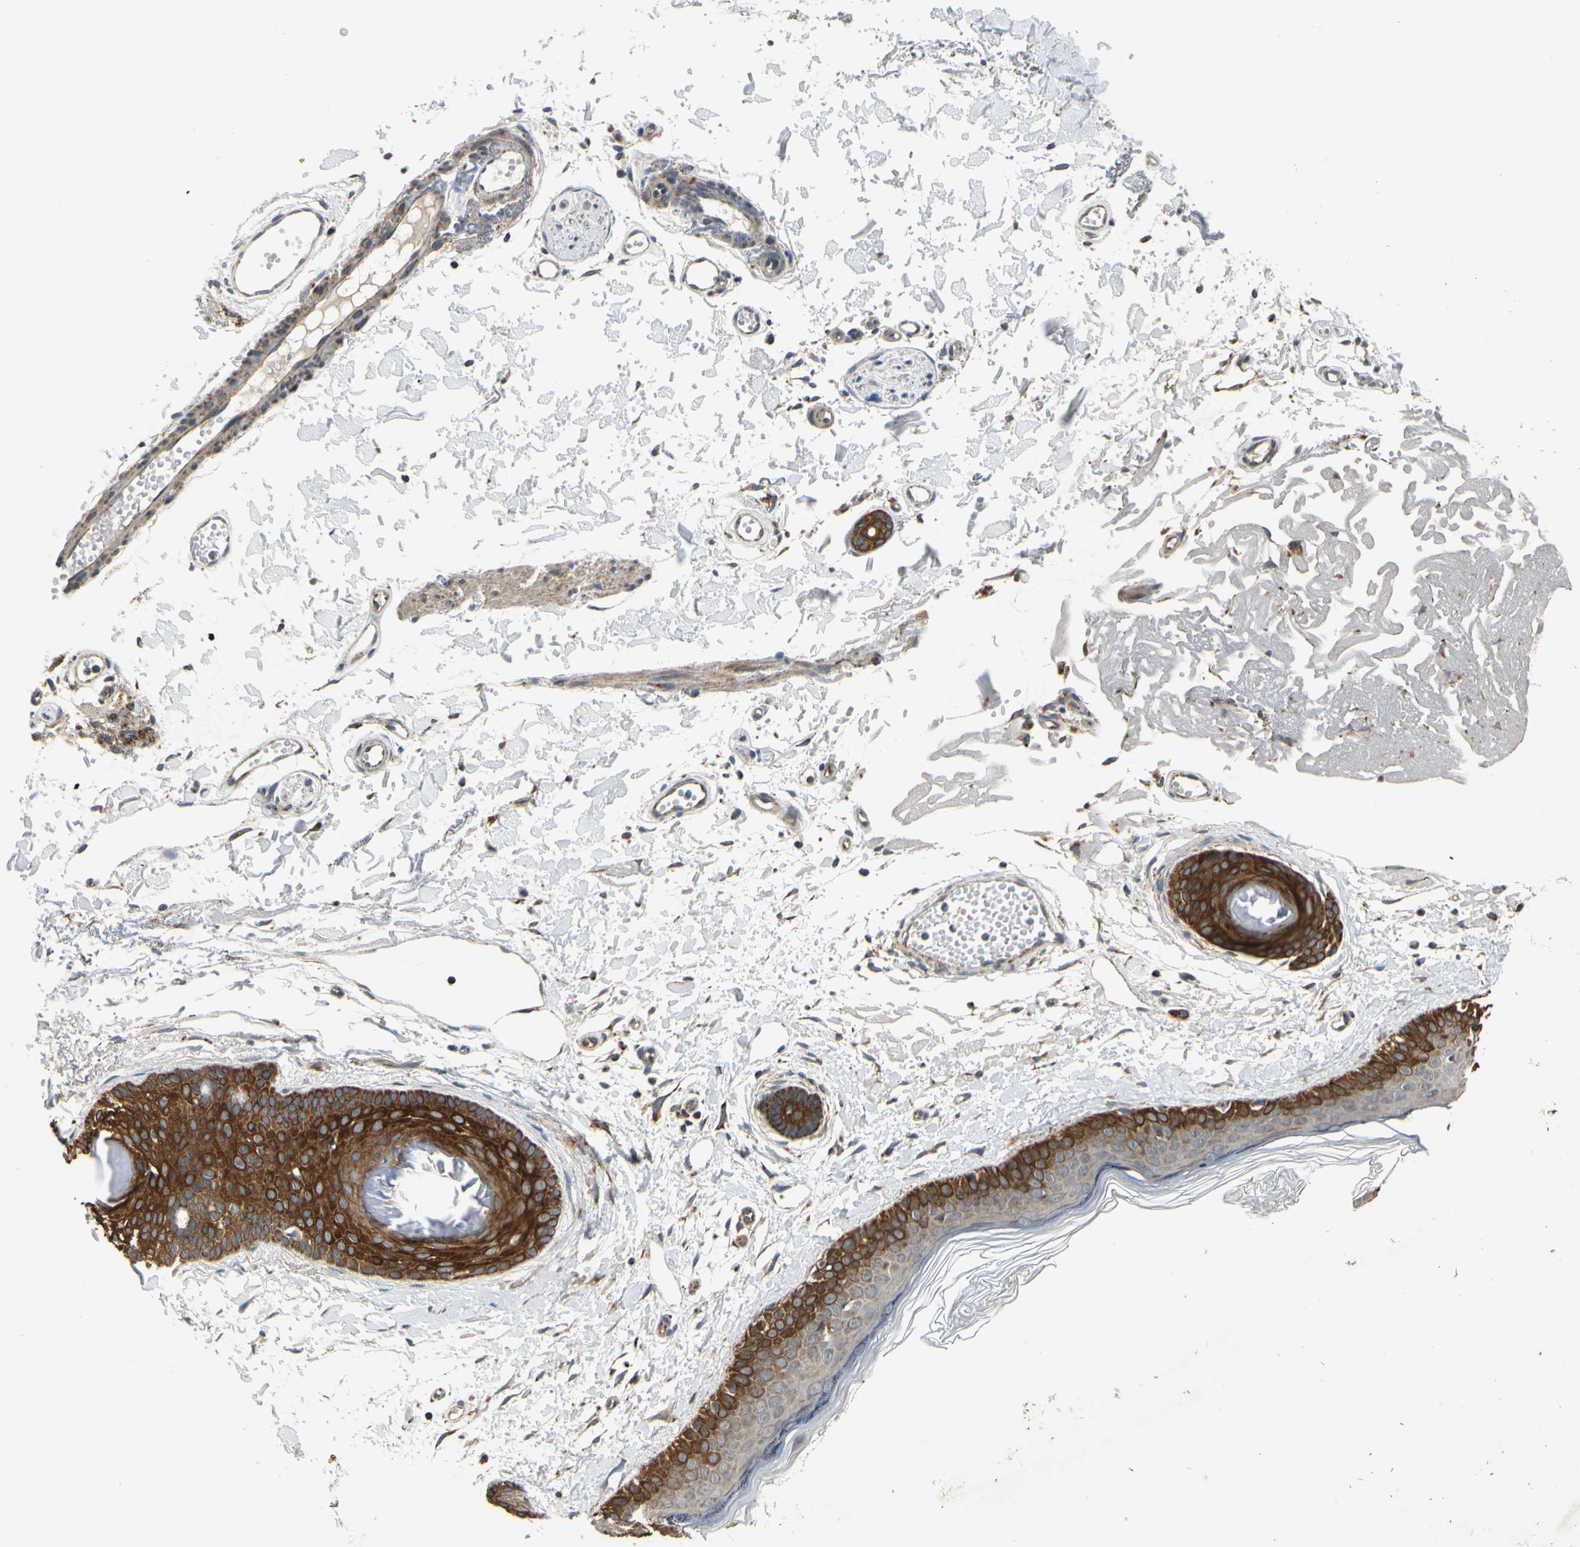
{"staining": {"intensity": "strong", "quantity": ">75%", "location": "cytoplasmic/membranous"}, "tissue": "skin", "cell_type": "Fibroblasts", "image_type": "normal", "snomed": [{"axis": "morphology", "description": "Normal tissue, NOS"}, {"axis": "topography", "description": "Skin"}], "caption": "An image of skin stained for a protein demonstrates strong cytoplasmic/membranous brown staining in fibroblasts. Using DAB (3,3'-diaminobenzidine) (brown) and hematoxylin (blue) stains, captured at high magnification using brightfield microscopy.", "gene": "EPHB3", "patient": {"sex": "male", "age": 83}}